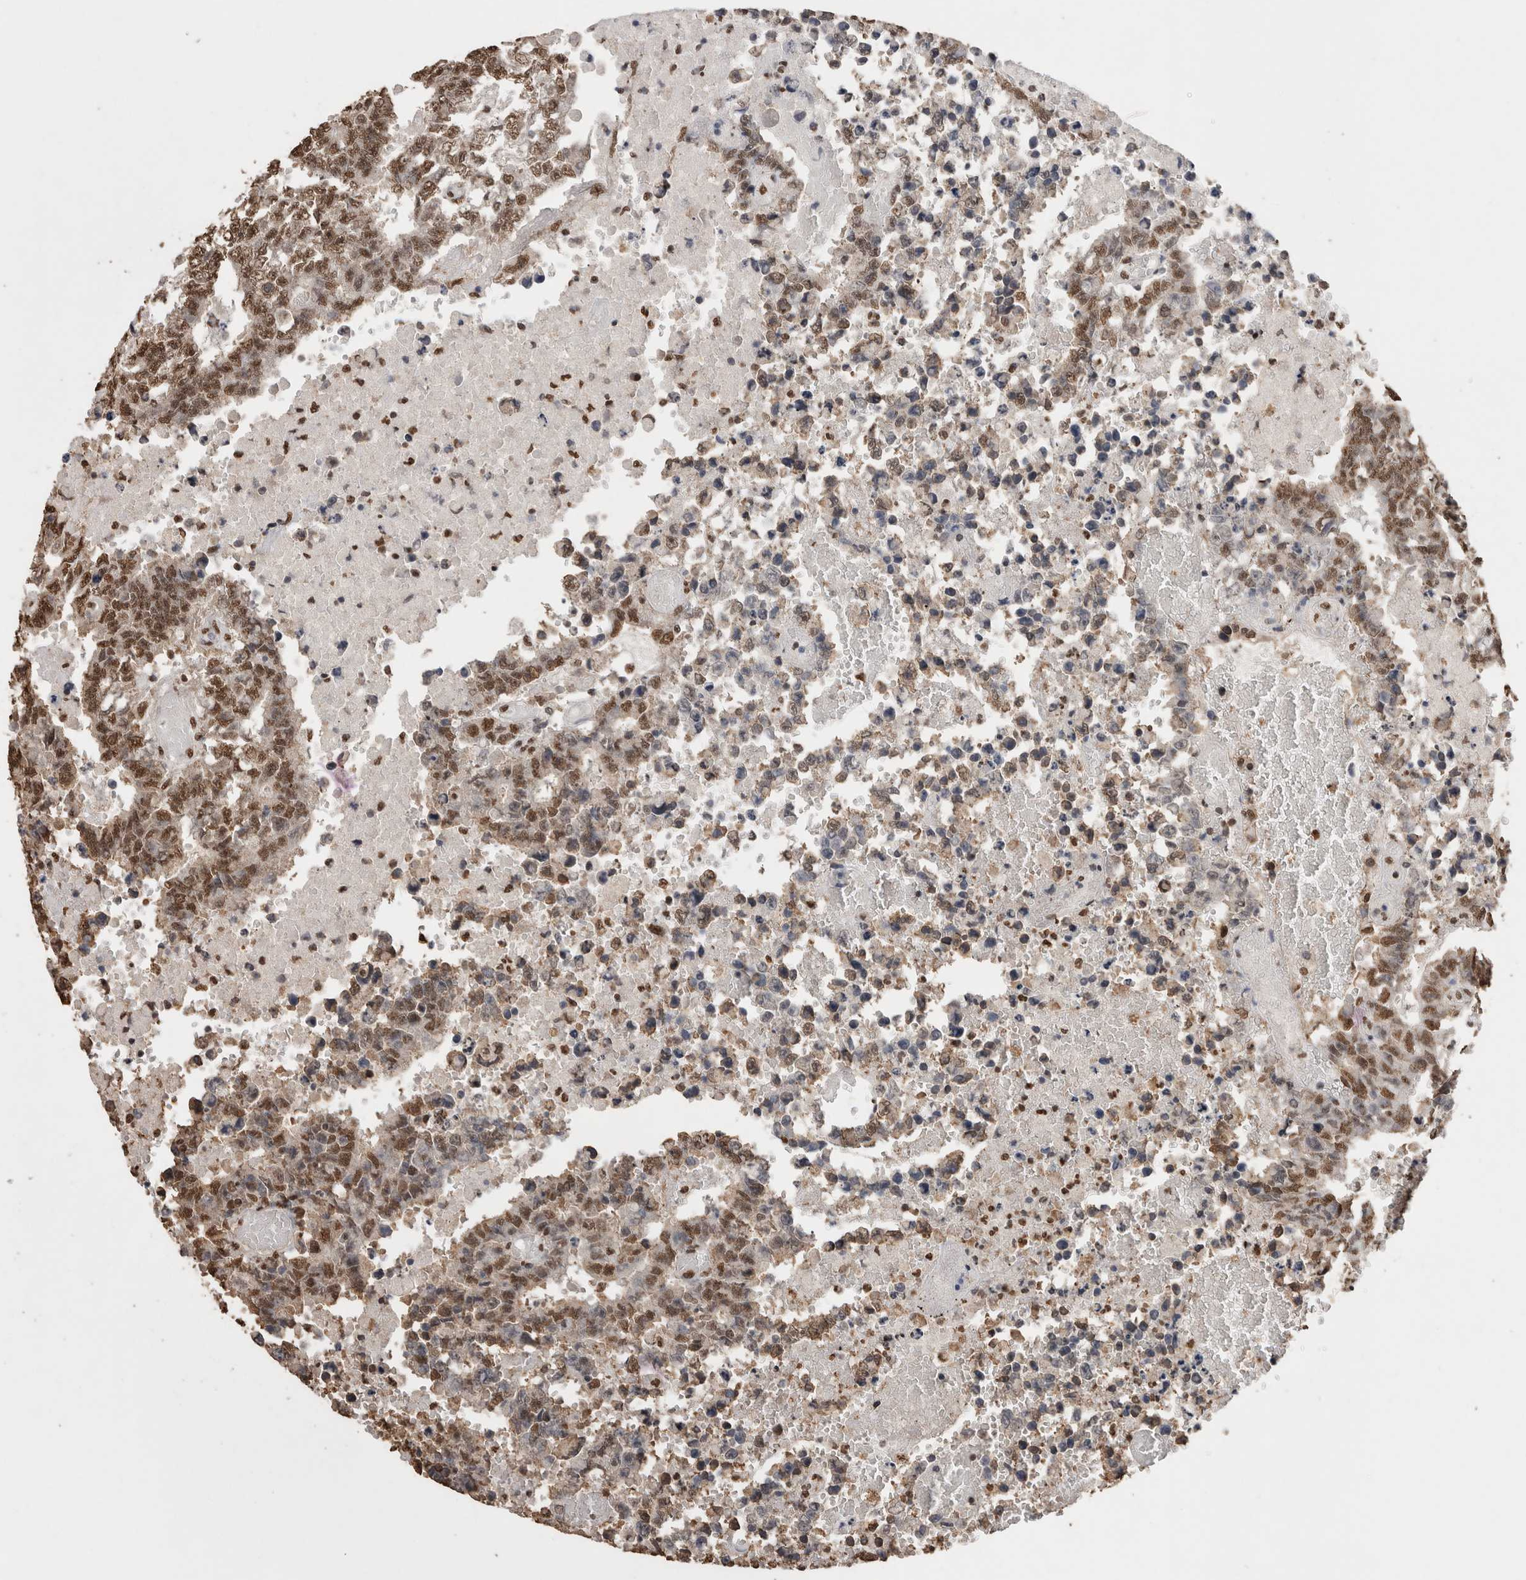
{"staining": {"intensity": "moderate", "quantity": ">75%", "location": "nuclear"}, "tissue": "testis cancer", "cell_type": "Tumor cells", "image_type": "cancer", "snomed": [{"axis": "morphology", "description": "Carcinoma, Embryonal, NOS"}, {"axis": "topography", "description": "Testis"}], "caption": "Protein analysis of embryonal carcinoma (testis) tissue shows moderate nuclear staining in about >75% of tumor cells.", "gene": "NTHL1", "patient": {"sex": "male", "age": 25}}